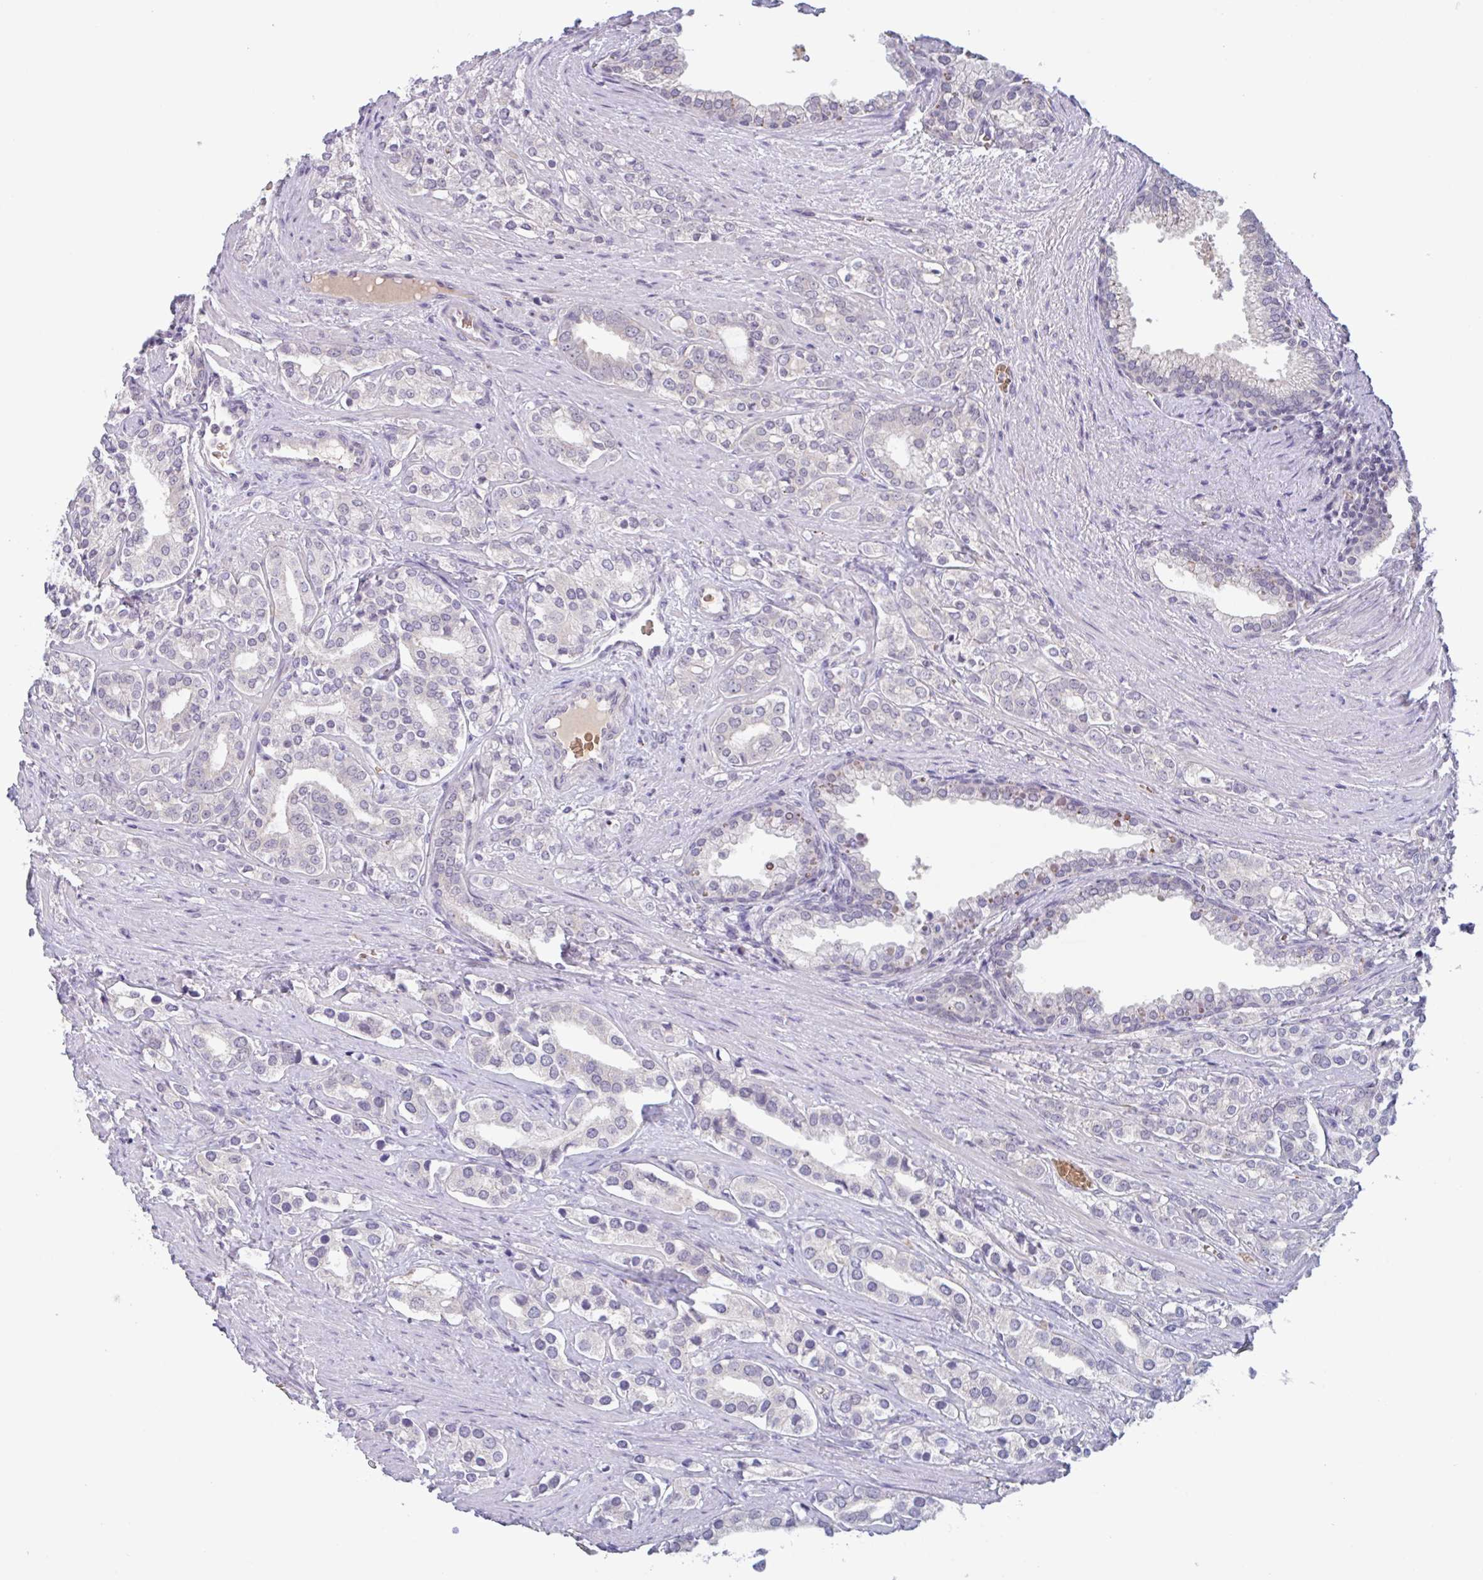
{"staining": {"intensity": "negative", "quantity": "none", "location": "none"}, "tissue": "prostate cancer", "cell_type": "Tumor cells", "image_type": "cancer", "snomed": [{"axis": "morphology", "description": "Adenocarcinoma, High grade"}, {"axis": "topography", "description": "Prostate"}], "caption": "Tumor cells are negative for protein expression in human prostate cancer. (Brightfield microscopy of DAB immunohistochemistry at high magnification).", "gene": "RHAG", "patient": {"sex": "male", "age": 58}}